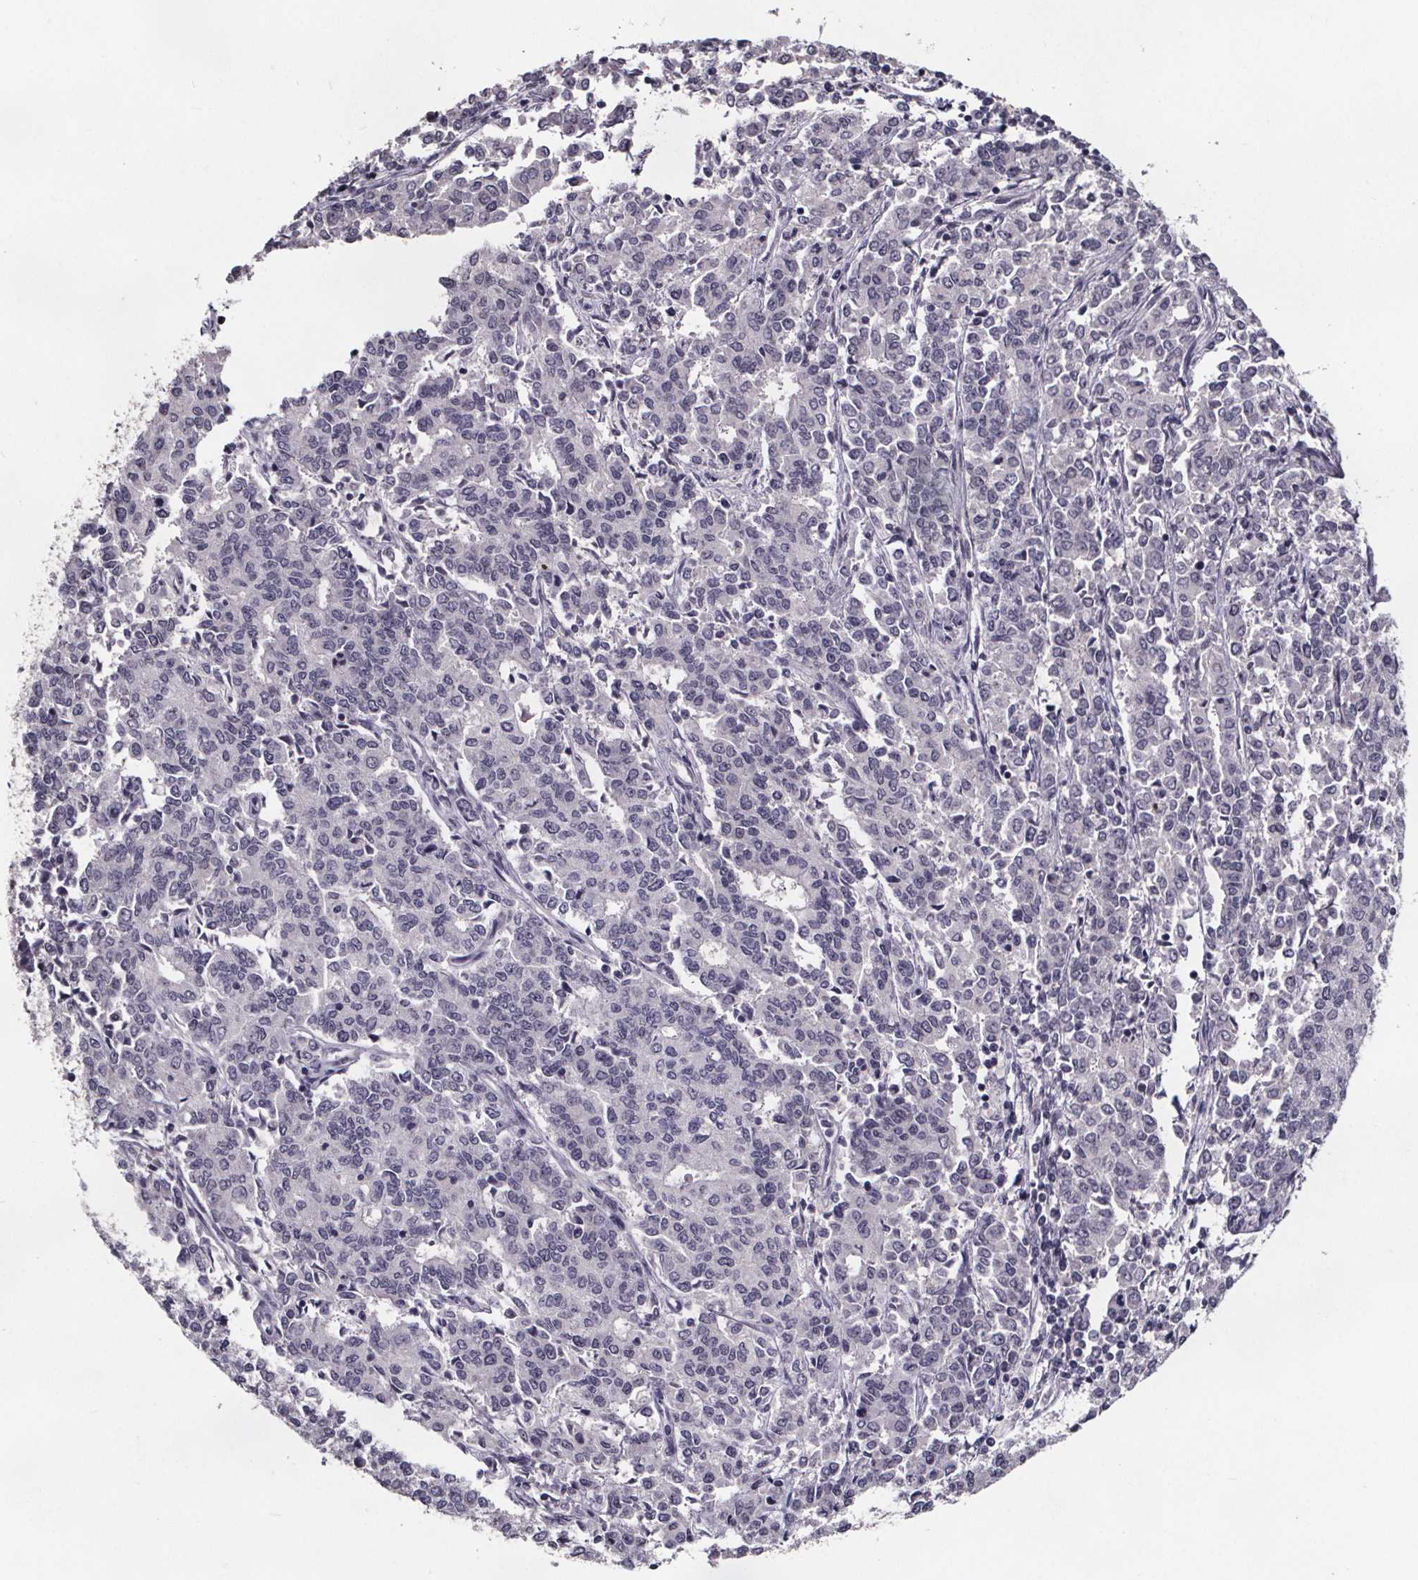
{"staining": {"intensity": "weak", "quantity": "<25%", "location": "nuclear"}, "tissue": "endometrial cancer", "cell_type": "Tumor cells", "image_type": "cancer", "snomed": [{"axis": "morphology", "description": "Adenocarcinoma, NOS"}, {"axis": "topography", "description": "Endometrium"}], "caption": "This micrograph is of endometrial cancer (adenocarcinoma) stained with IHC to label a protein in brown with the nuclei are counter-stained blue. There is no expression in tumor cells. (DAB IHC visualized using brightfield microscopy, high magnification).", "gene": "AR", "patient": {"sex": "female", "age": 50}}